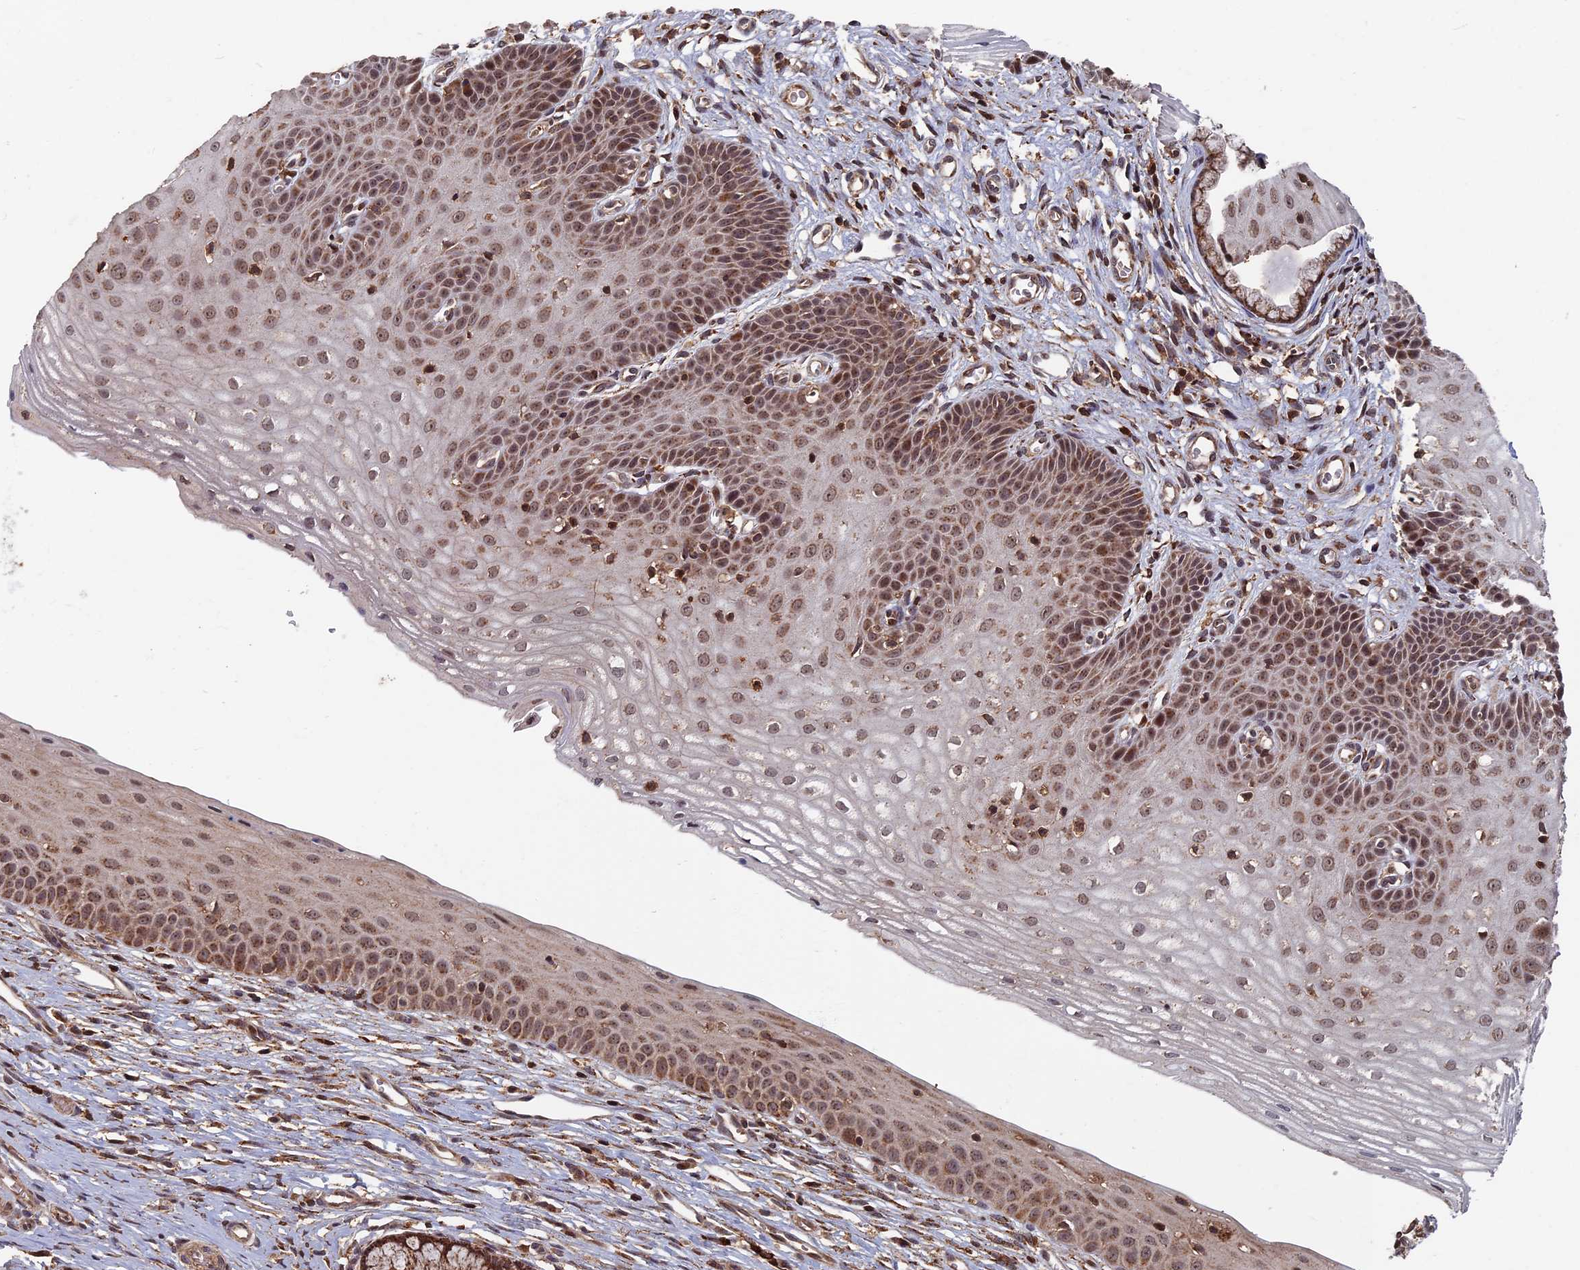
{"staining": {"intensity": "weak", "quantity": "25%-75%", "location": "cytoplasmic/membranous"}, "tissue": "cervix", "cell_type": "Glandular cells", "image_type": "normal", "snomed": [{"axis": "morphology", "description": "Normal tissue, NOS"}, {"axis": "topography", "description": "Cervix"}], "caption": "Immunohistochemical staining of benign human cervix exhibits weak cytoplasmic/membranous protein staining in approximately 25%-75% of glandular cells.", "gene": "RASGRF1", "patient": {"sex": "female", "age": 36}}